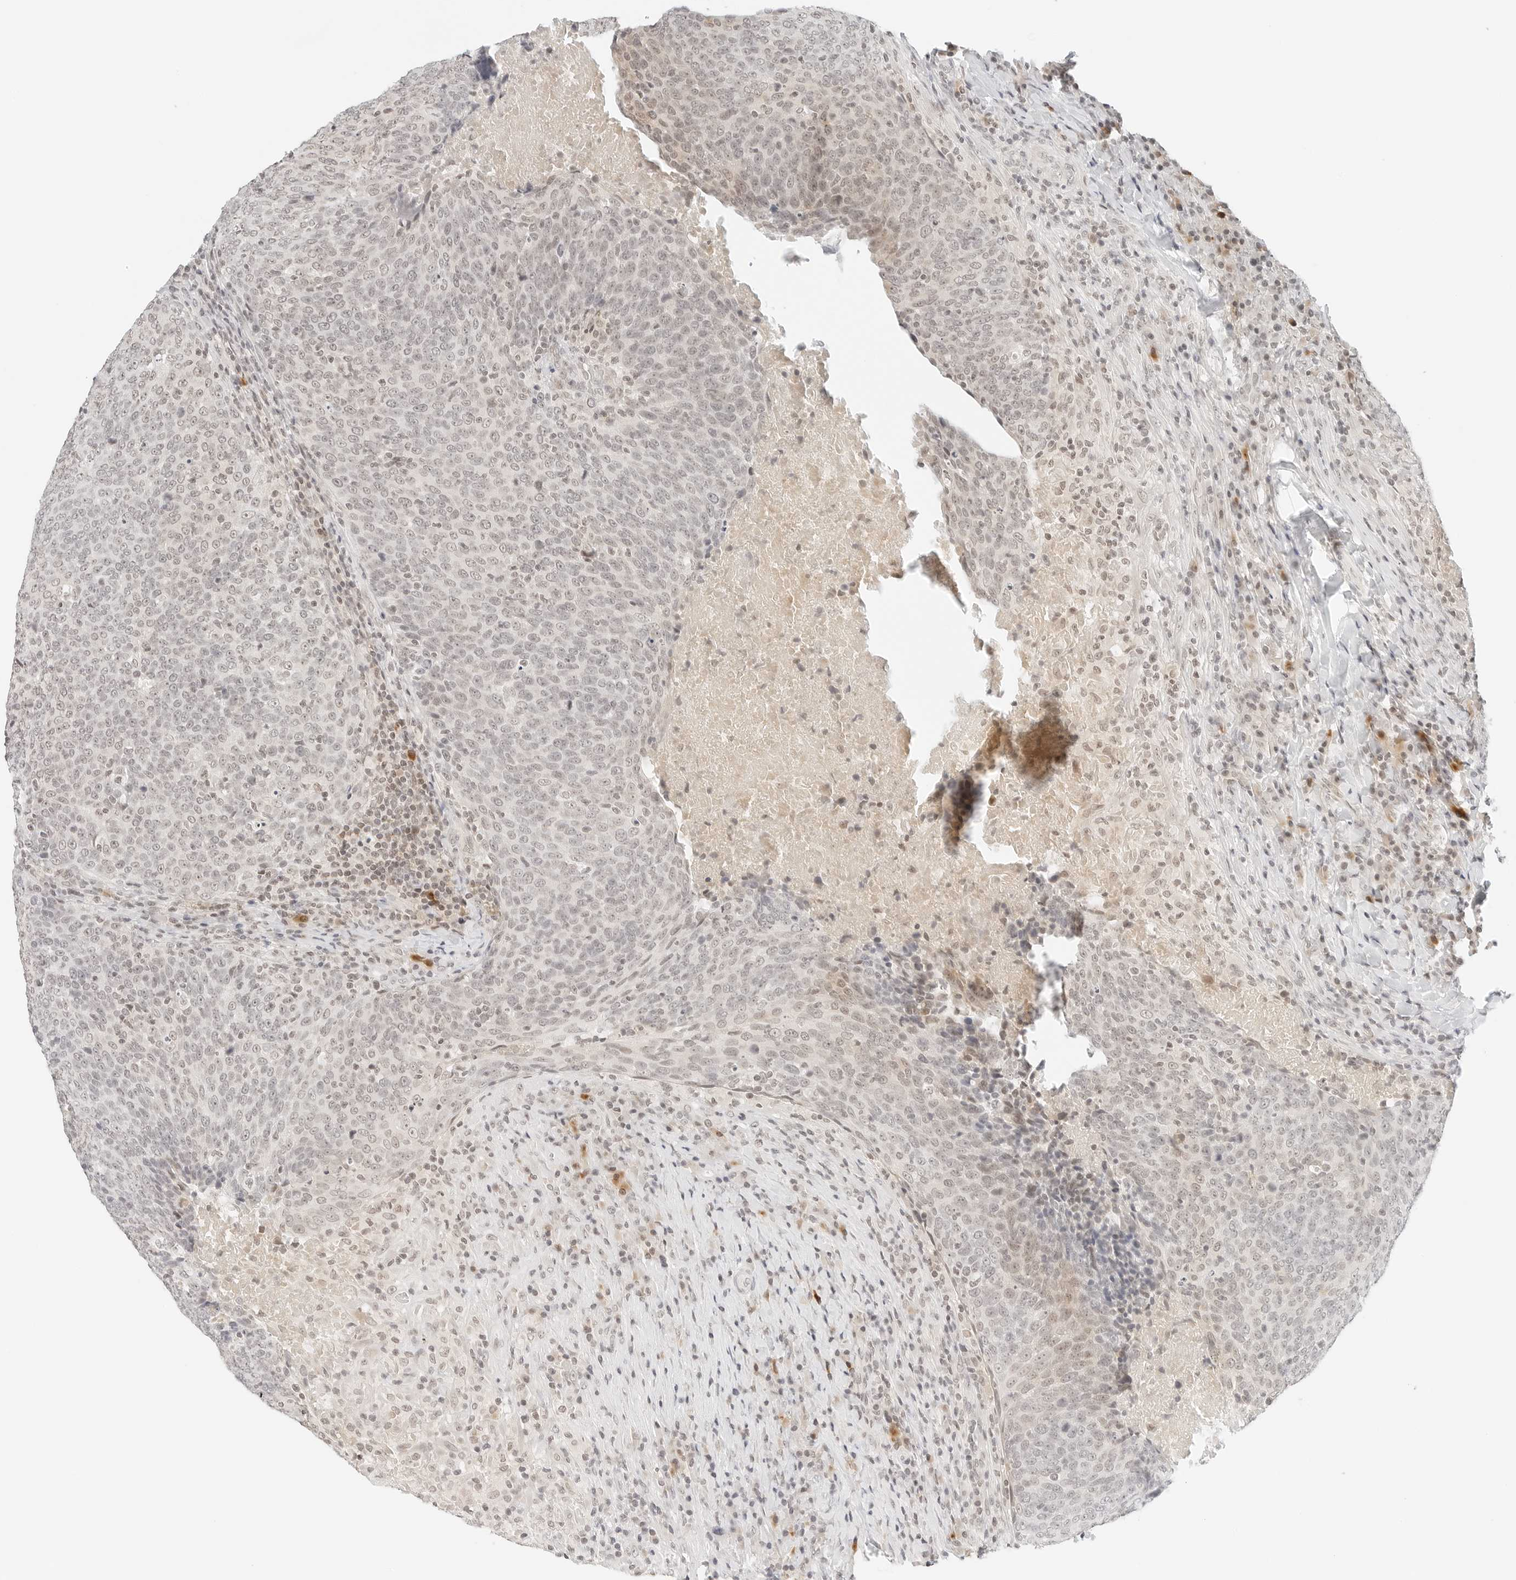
{"staining": {"intensity": "weak", "quantity": "<25%", "location": "nuclear"}, "tissue": "head and neck cancer", "cell_type": "Tumor cells", "image_type": "cancer", "snomed": [{"axis": "morphology", "description": "Squamous cell carcinoma, NOS"}, {"axis": "morphology", "description": "Squamous cell carcinoma, metastatic, NOS"}, {"axis": "topography", "description": "Lymph node"}, {"axis": "topography", "description": "Head-Neck"}], "caption": "Tumor cells show no significant protein staining in head and neck cancer. (DAB (3,3'-diaminobenzidine) IHC with hematoxylin counter stain).", "gene": "NEO1", "patient": {"sex": "male", "age": 62}}